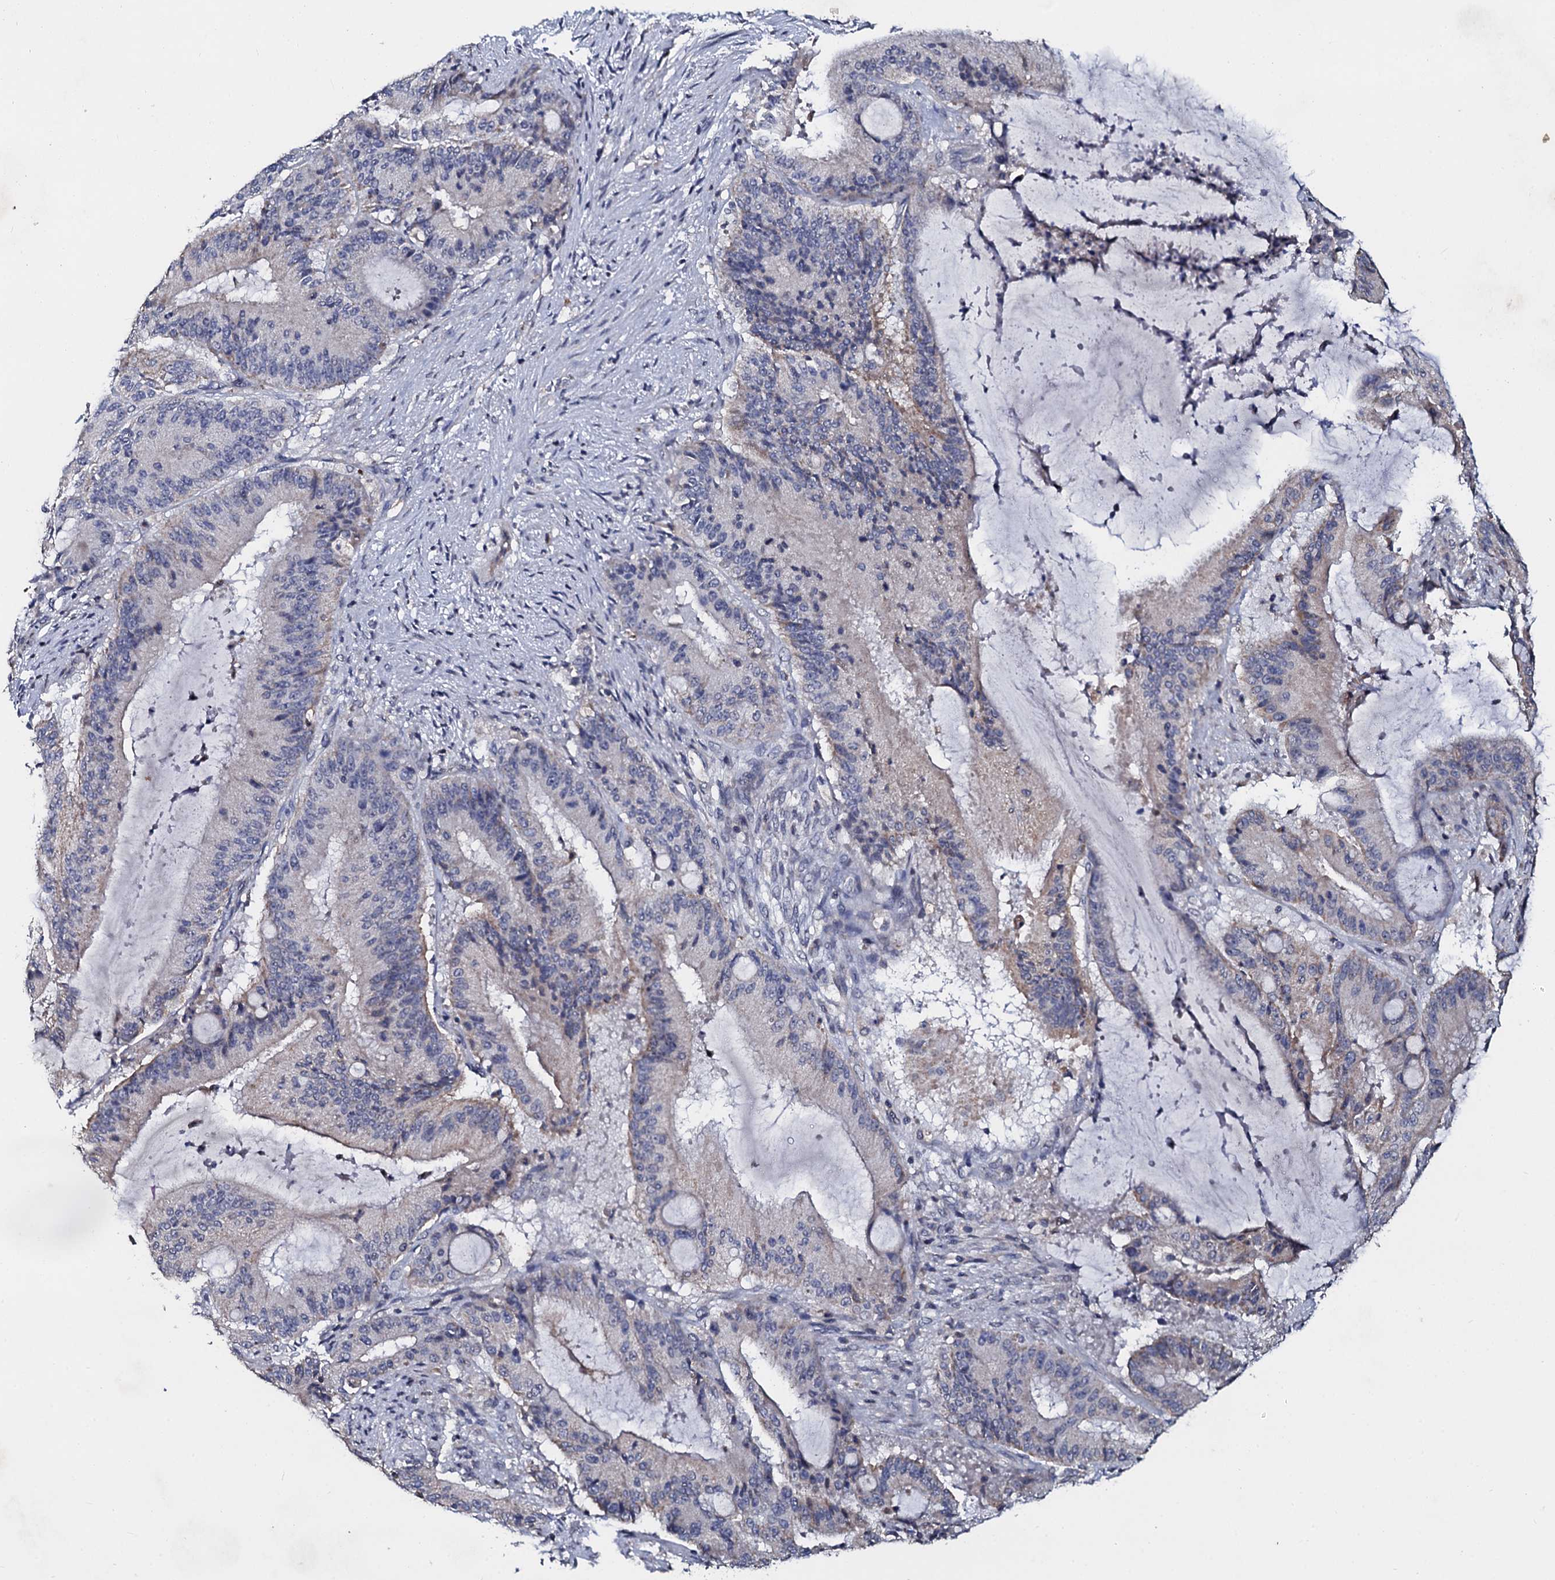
{"staining": {"intensity": "weak", "quantity": "<25%", "location": "cytoplasmic/membranous"}, "tissue": "liver cancer", "cell_type": "Tumor cells", "image_type": "cancer", "snomed": [{"axis": "morphology", "description": "Normal tissue, NOS"}, {"axis": "morphology", "description": "Cholangiocarcinoma"}, {"axis": "topography", "description": "Liver"}, {"axis": "topography", "description": "Peripheral nerve tissue"}], "caption": "IHC of human liver cancer (cholangiocarcinoma) displays no positivity in tumor cells.", "gene": "SLC37A4", "patient": {"sex": "female", "age": 73}}